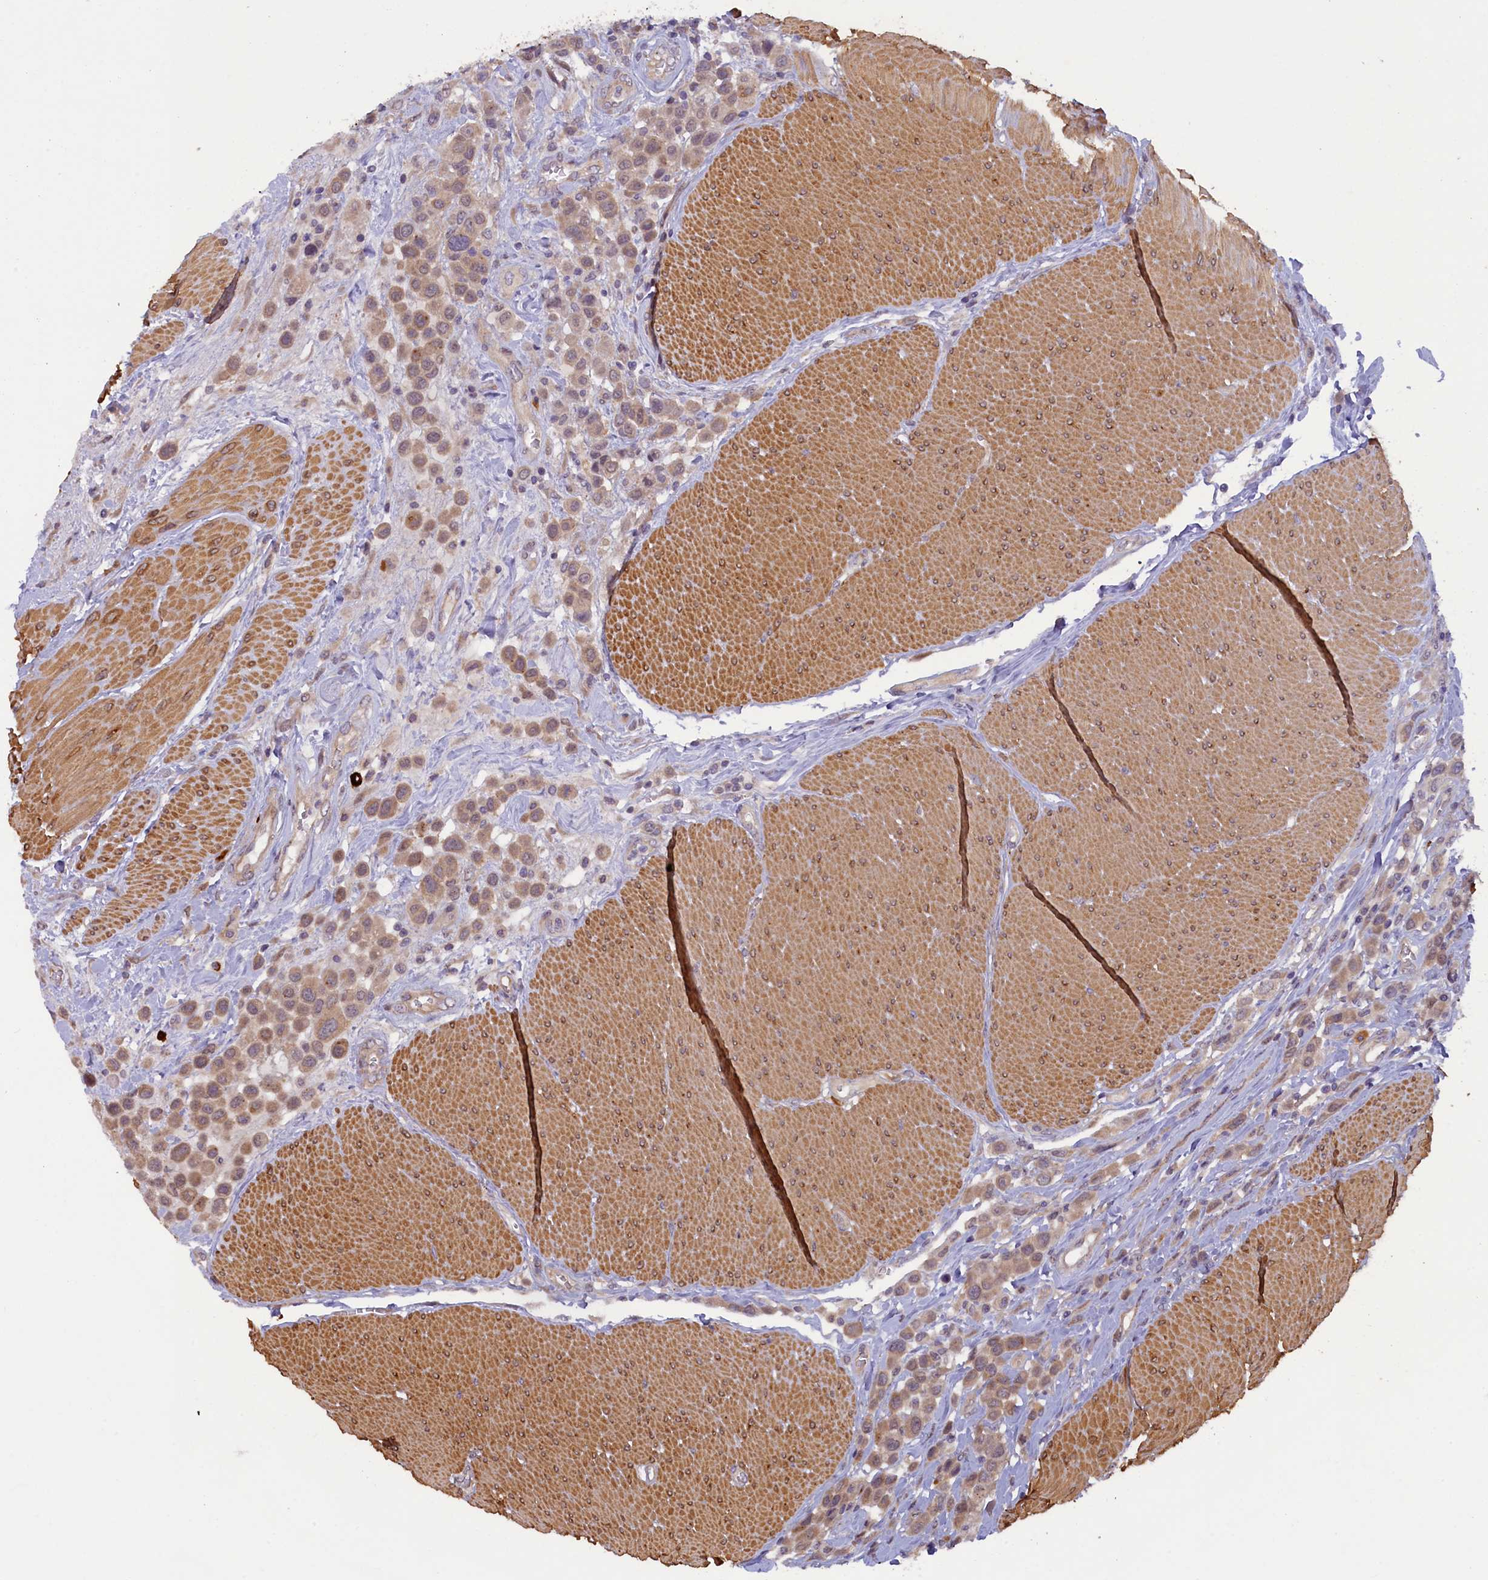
{"staining": {"intensity": "weak", "quantity": "25%-75%", "location": "cytoplasmic/membranous"}, "tissue": "urothelial cancer", "cell_type": "Tumor cells", "image_type": "cancer", "snomed": [{"axis": "morphology", "description": "Urothelial carcinoma, High grade"}, {"axis": "topography", "description": "Urinary bladder"}], "caption": "Immunohistochemical staining of urothelial carcinoma (high-grade) displays low levels of weak cytoplasmic/membranous staining in about 25%-75% of tumor cells.", "gene": "CCDC9B", "patient": {"sex": "male", "age": 50}}